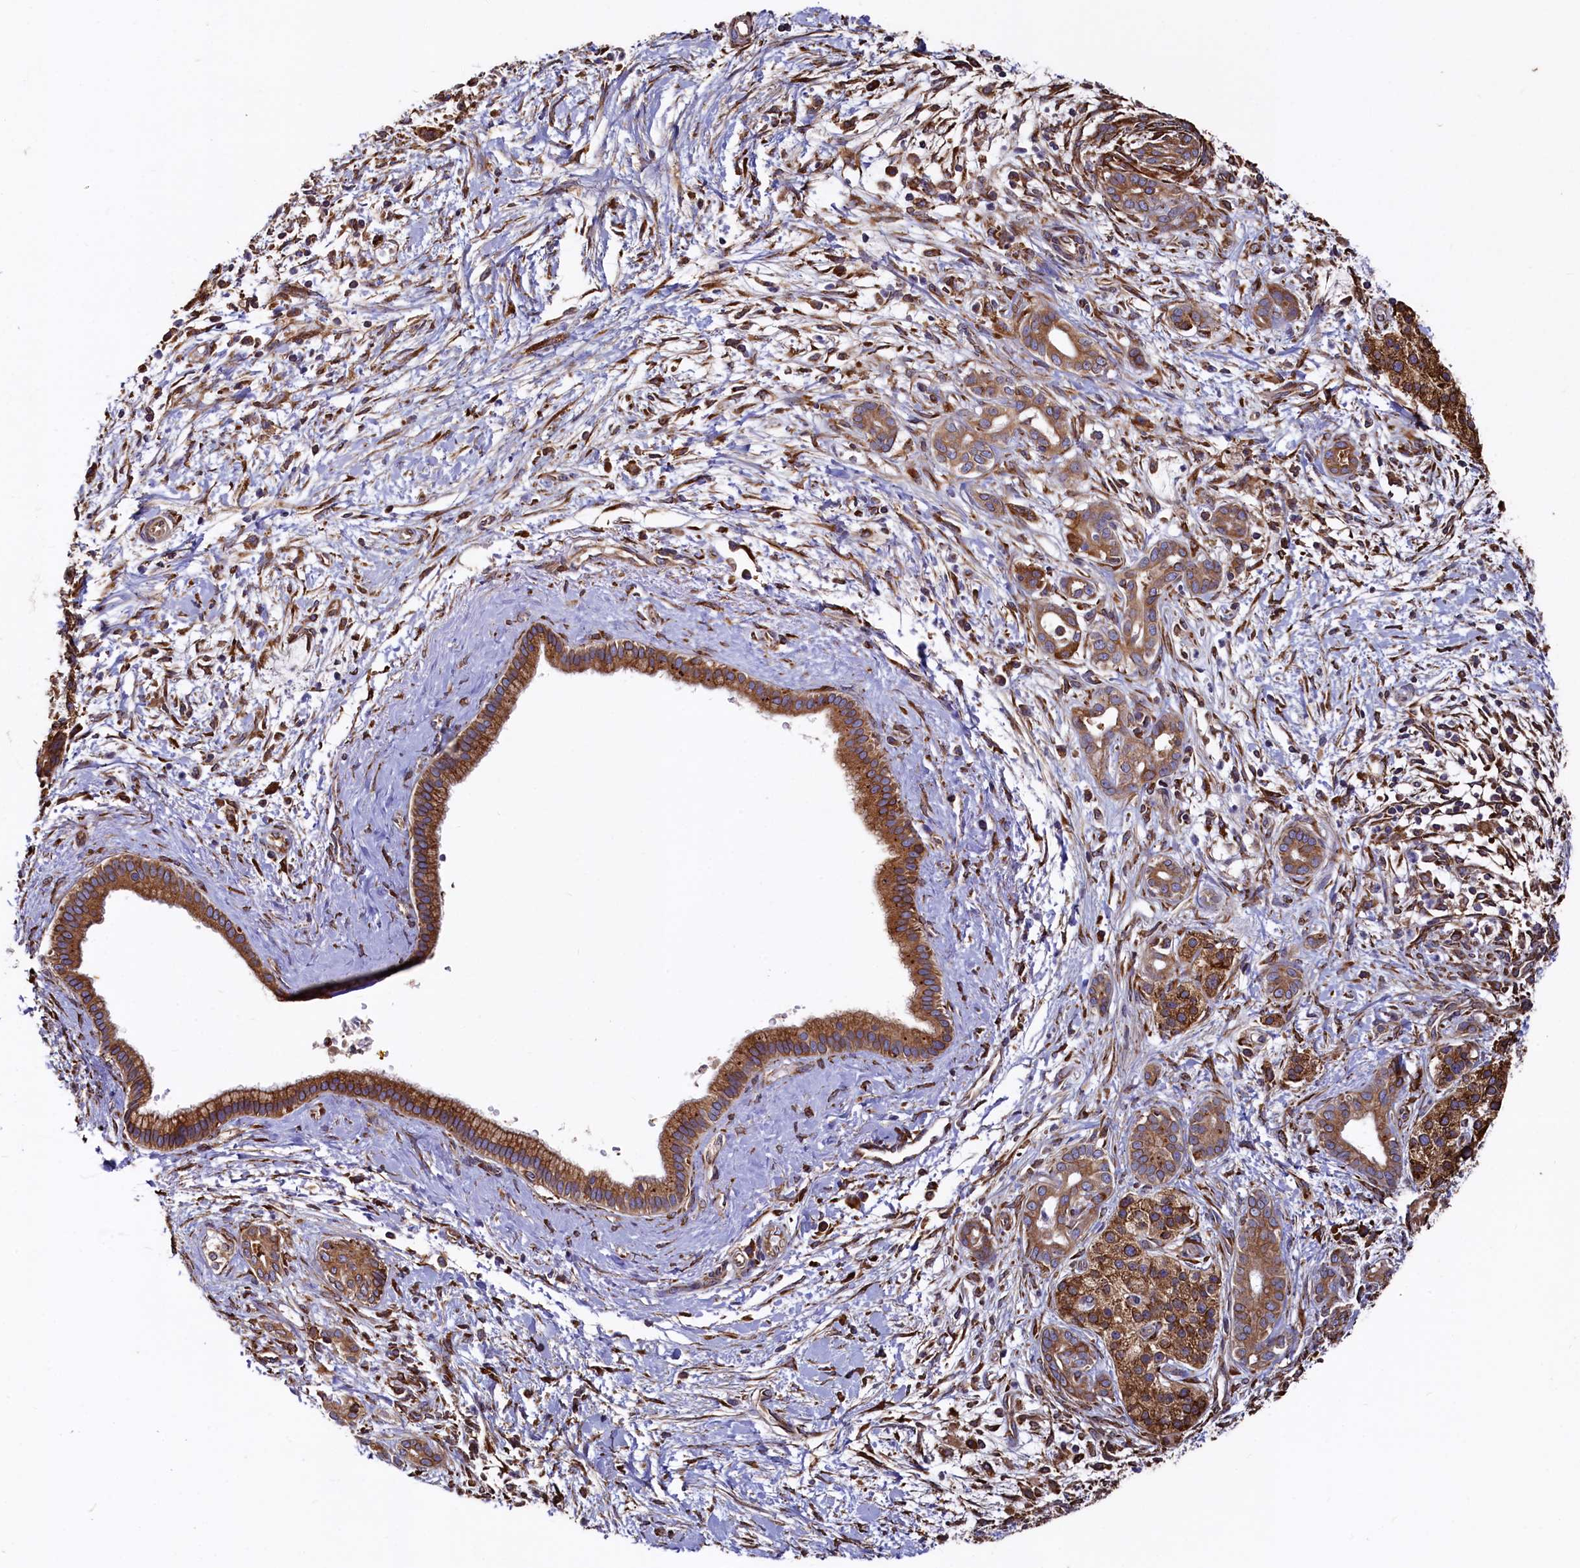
{"staining": {"intensity": "strong", "quantity": ">75%", "location": "cytoplasmic/membranous"}, "tissue": "pancreatic cancer", "cell_type": "Tumor cells", "image_type": "cancer", "snomed": [{"axis": "morphology", "description": "Adenocarcinoma, NOS"}, {"axis": "topography", "description": "Pancreas"}], "caption": "Human pancreatic cancer (adenocarcinoma) stained with a brown dye exhibits strong cytoplasmic/membranous positive staining in approximately >75% of tumor cells.", "gene": "NEURL1B", "patient": {"sex": "male", "age": 58}}